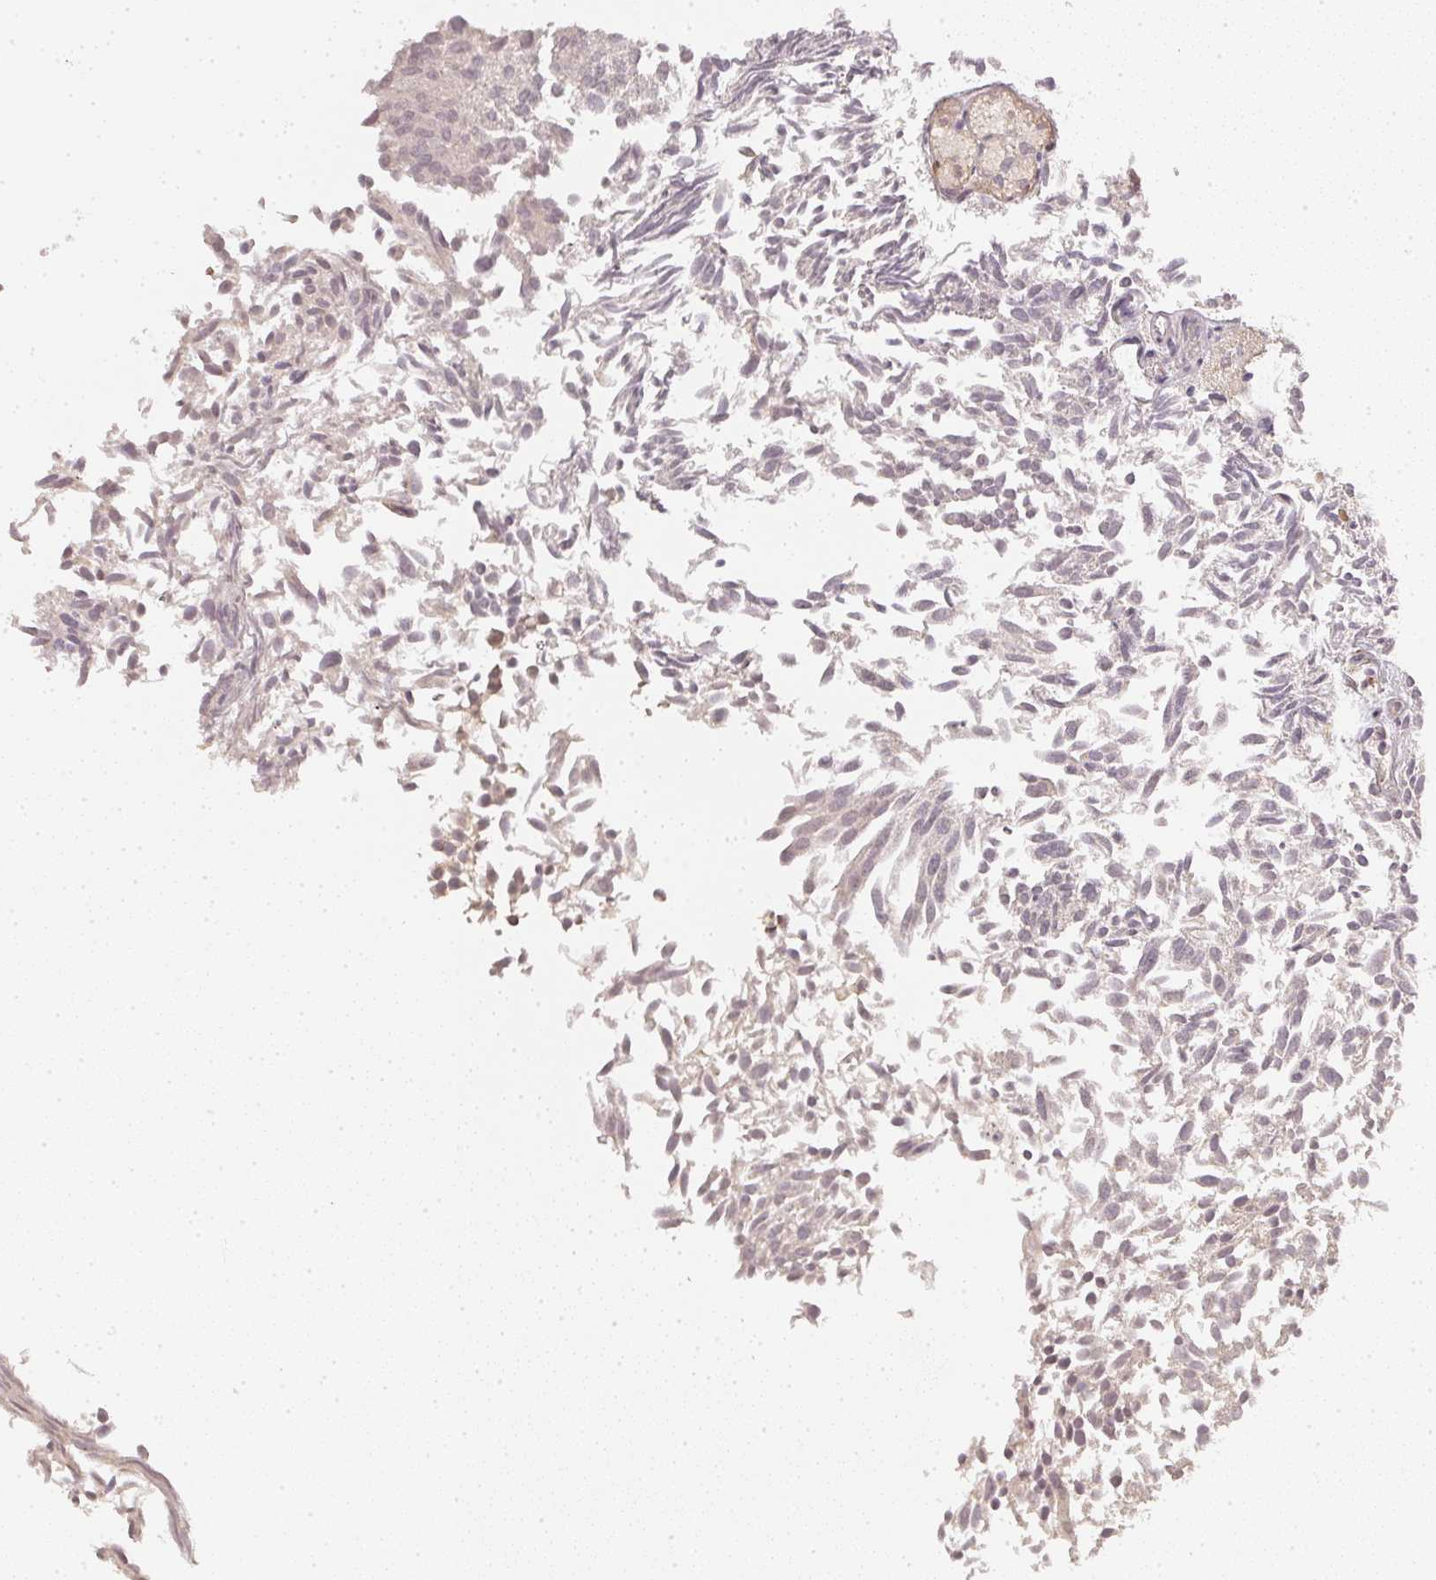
{"staining": {"intensity": "negative", "quantity": "none", "location": "none"}, "tissue": "urothelial cancer", "cell_type": "Tumor cells", "image_type": "cancer", "snomed": [{"axis": "morphology", "description": "Urothelial carcinoma, Low grade"}, {"axis": "topography", "description": "Urinary bladder"}], "caption": "DAB (3,3'-diaminobenzidine) immunohistochemical staining of human low-grade urothelial carcinoma reveals no significant positivity in tumor cells.", "gene": "SERPINE1", "patient": {"sex": "male", "age": 70}}